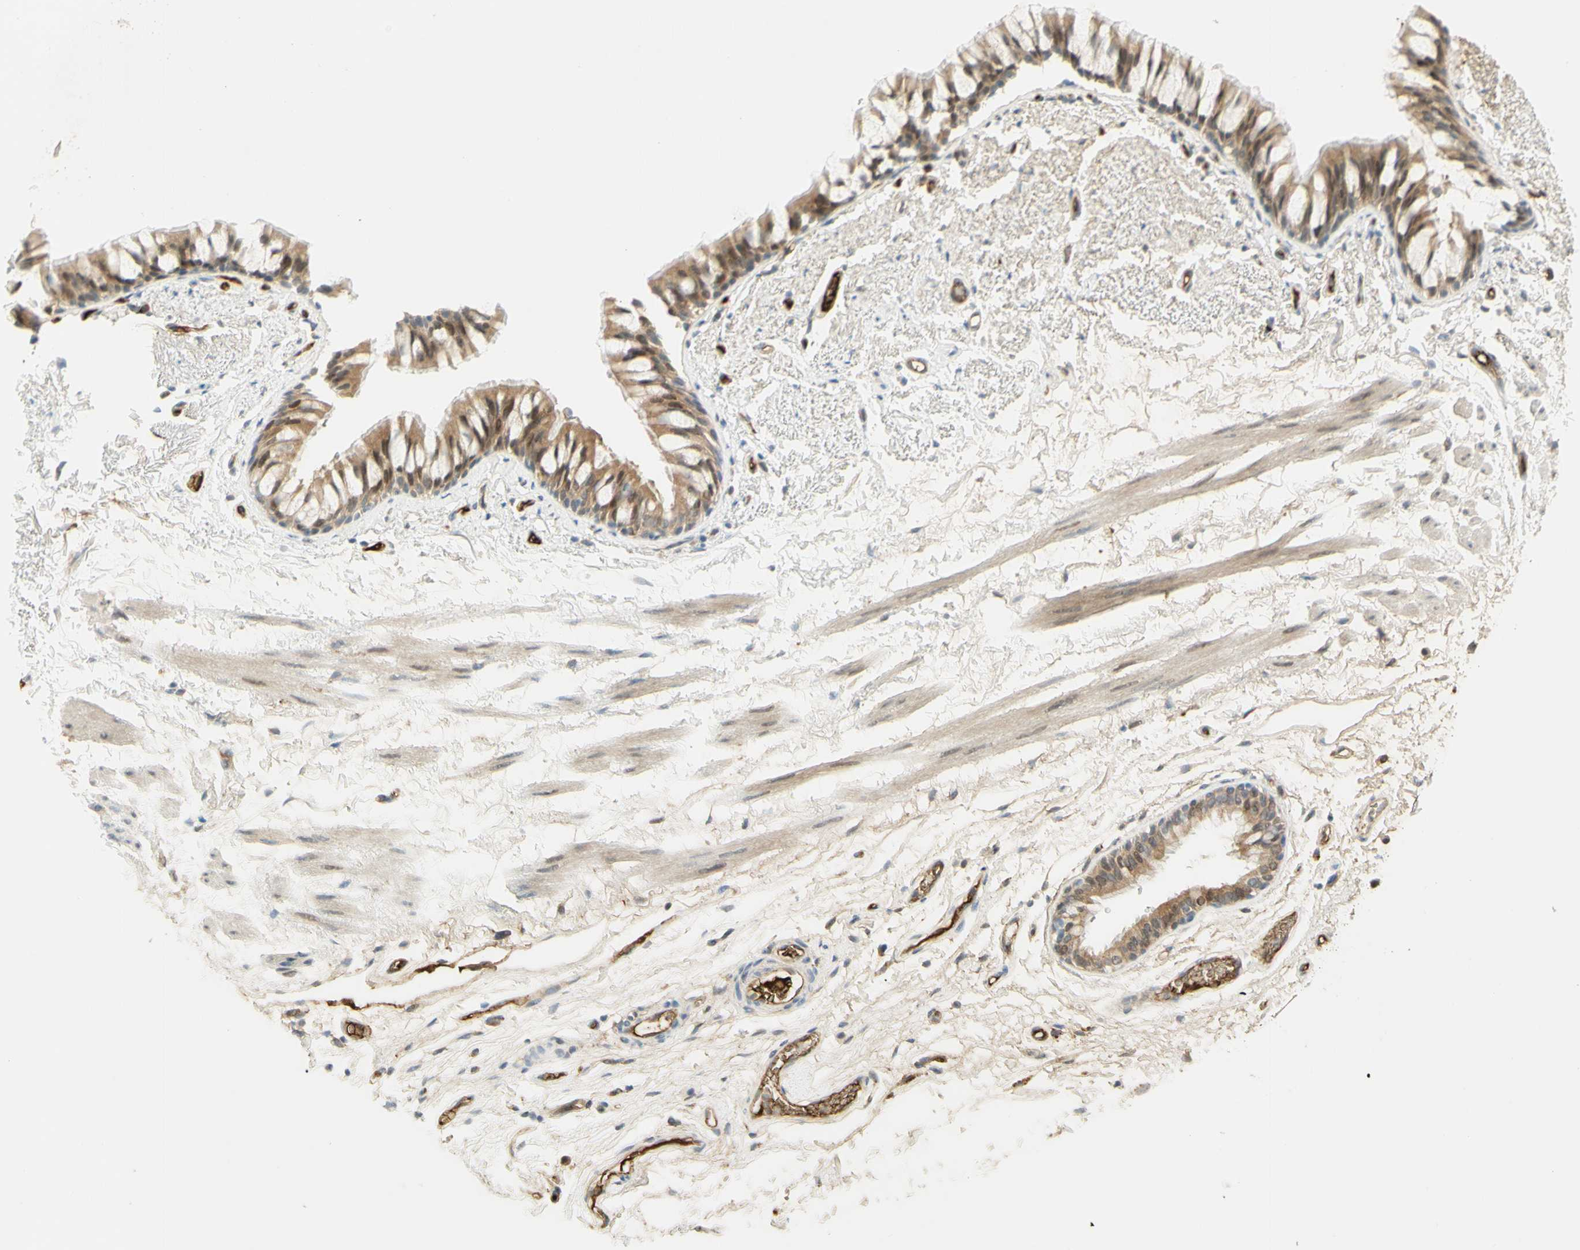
{"staining": {"intensity": "negative", "quantity": "none", "location": "none"}, "tissue": "adipose tissue", "cell_type": "Adipocytes", "image_type": "normal", "snomed": [{"axis": "morphology", "description": "Normal tissue, NOS"}, {"axis": "topography", "description": "Bronchus"}], "caption": "Immunohistochemical staining of benign human adipose tissue reveals no significant positivity in adipocytes. The staining is performed using DAB (3,3'-diaminobenzidine) brown chromogen with nuclei counter-stained in using hematoxylin.", "gene": "ANGPT2", "patient": {"sex": "female", "age": 73}}